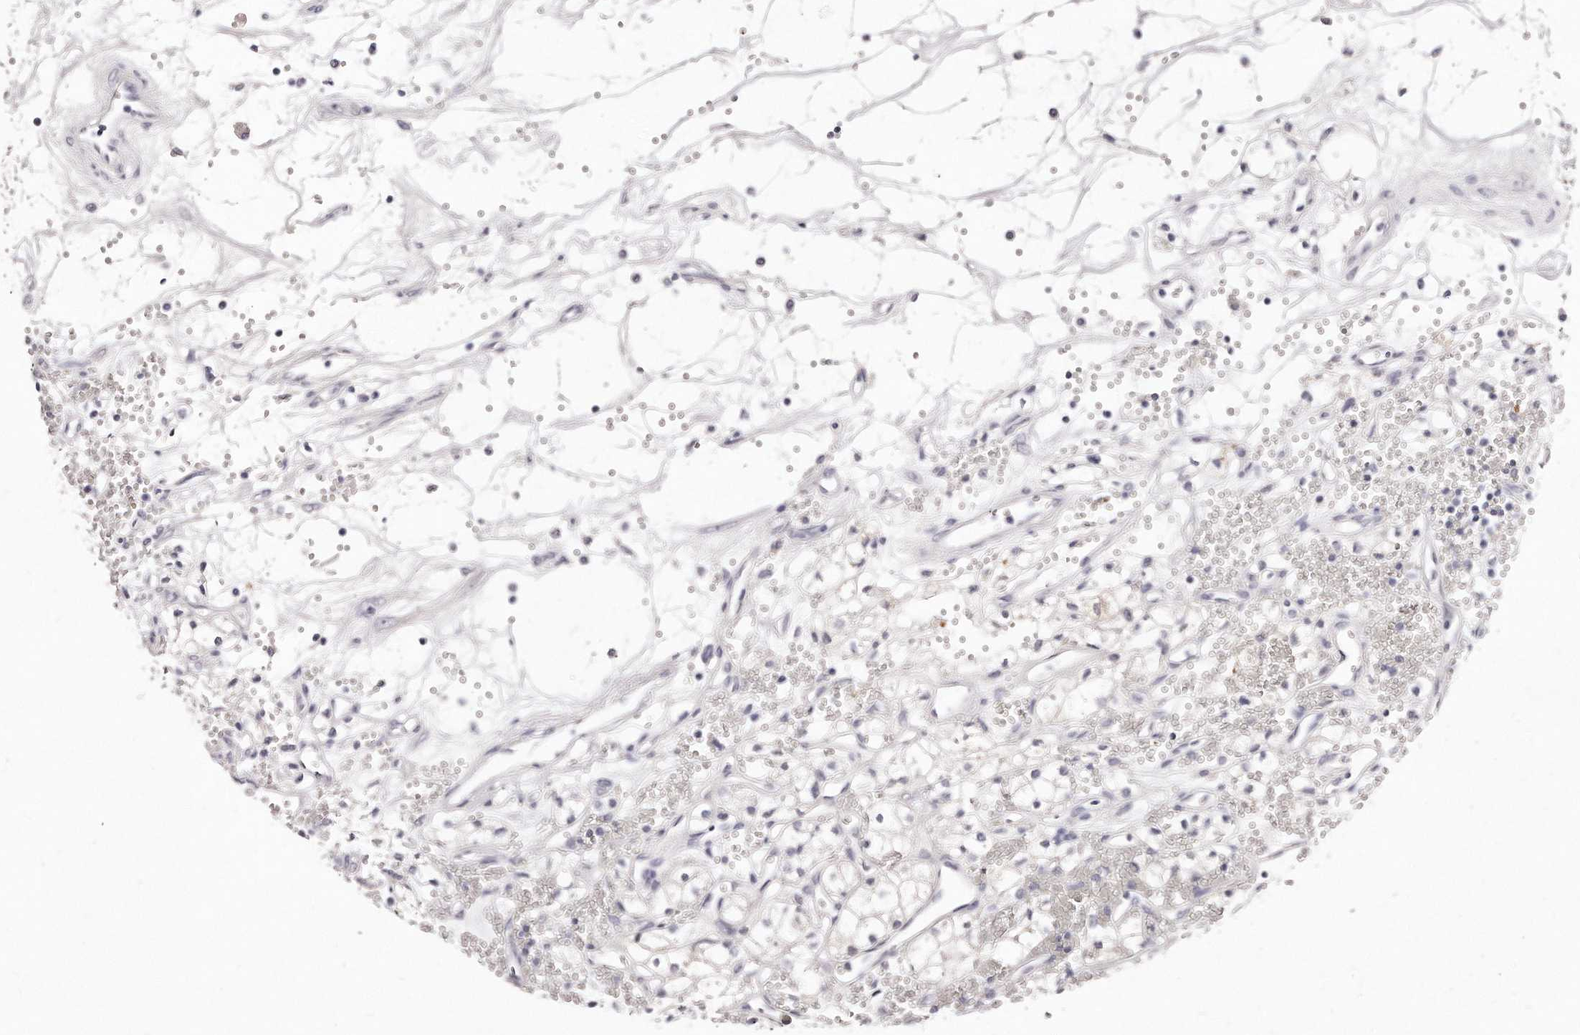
{"staining": {"intensity": "negative", "quantity": "none", "location": "none"}, "tissue": "renal cancer", "cell_type": "Tumor cells", "image_type": "cancer", "snomed": [{"axis": "morphology", "description": "Adenocarcinoma, NOS"}, {"axis": "topography", "description": "Kidney"}], "caption": "This image is of renal cancer stained with immunohistochemistry to label a protein in brown with the nuclei are counter-stained blue. There is no staining in tumor cells.", "gene": "GDA", "patient": {"sex": "male", "age": 59}}